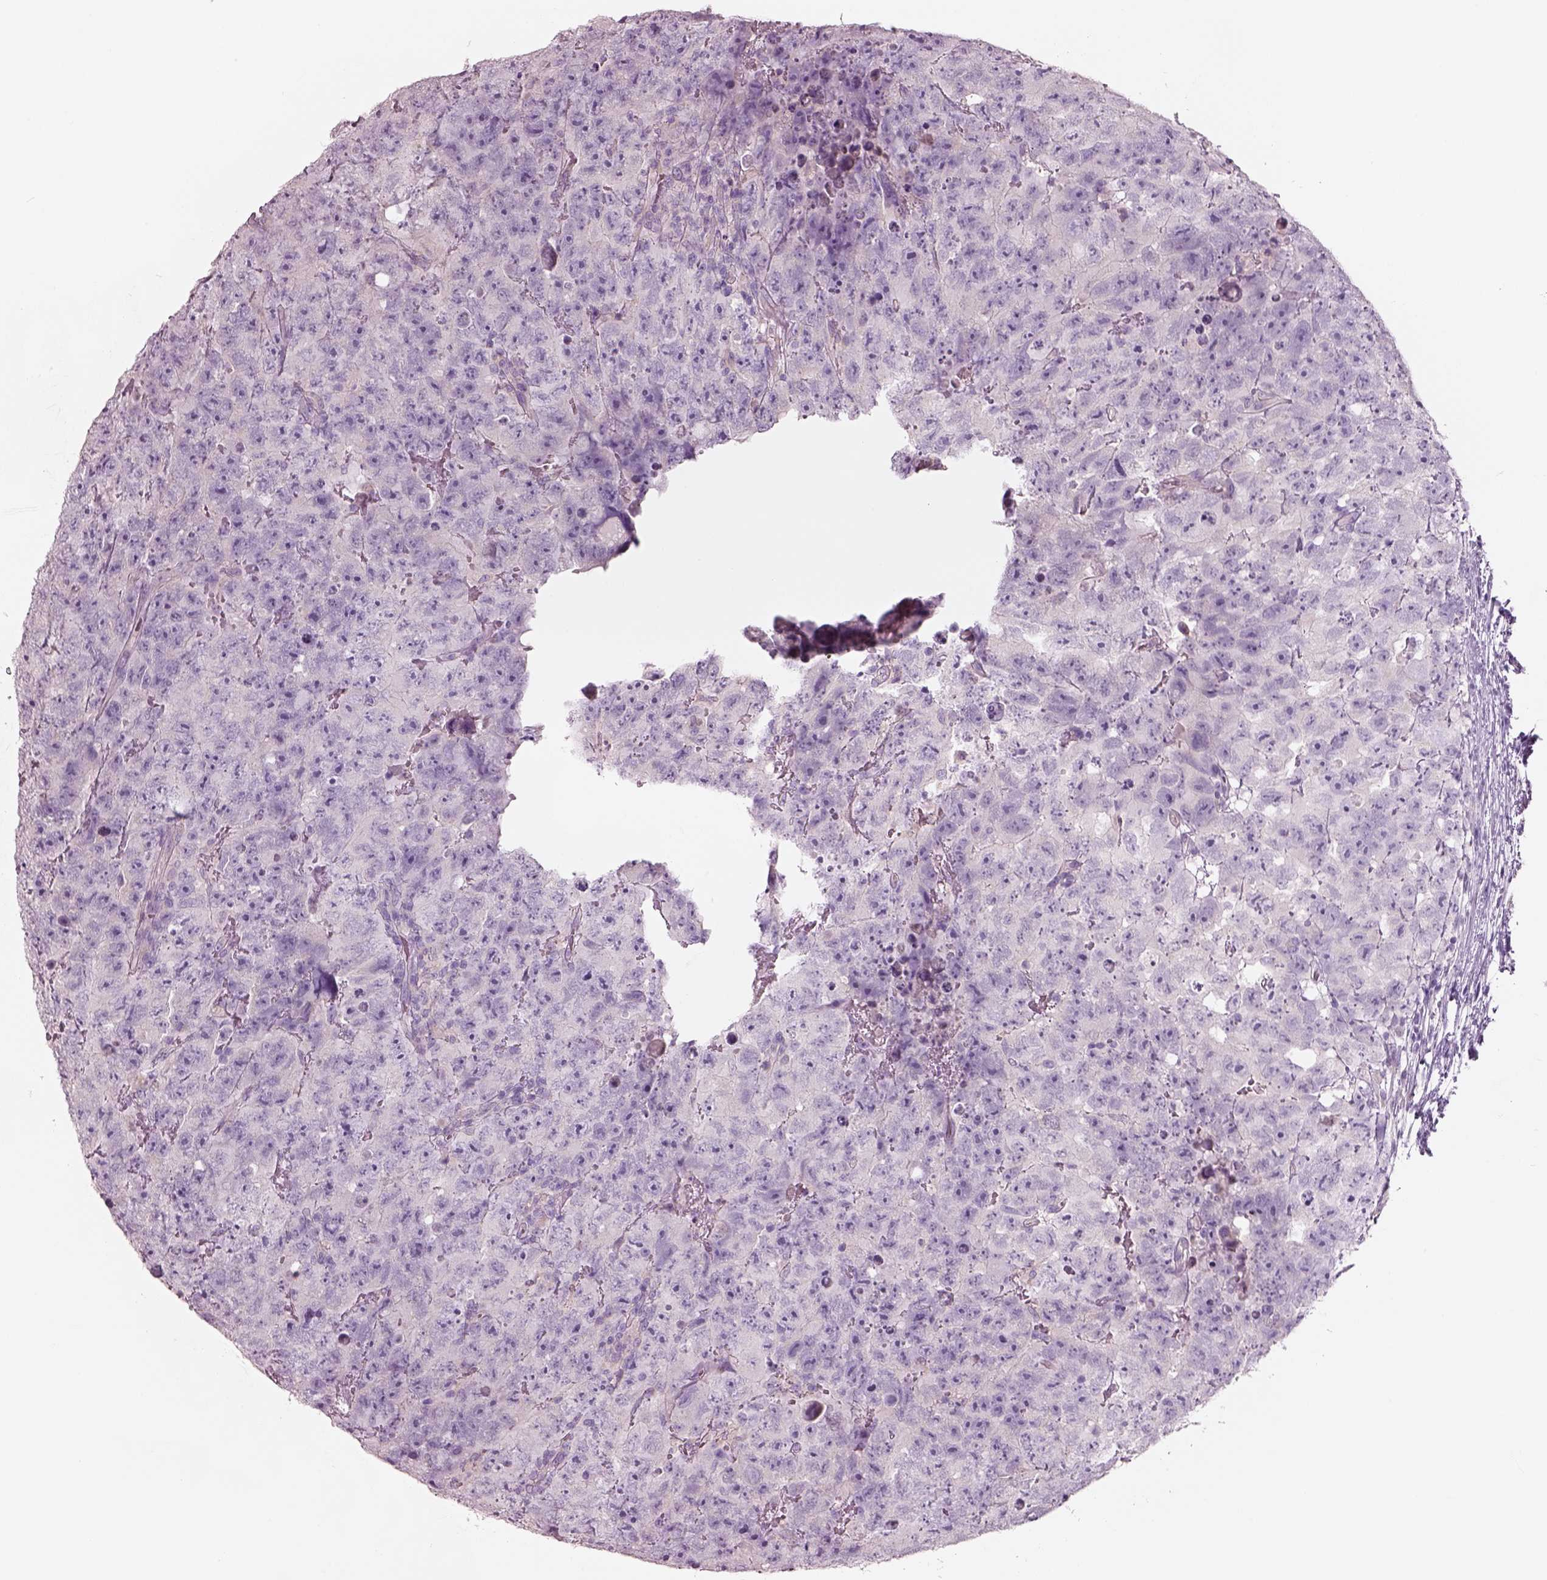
{"staining": {"intensity": "negative", "quantity": "none", "location": "none"}, "tissue": "testis cancer", "cell_type": "Tumor cells", "image_type": "cancer", "snomed": [{"axis": "morphology", "description": "Carcinoma, Embryonal, NOS"}, {"axis": "topography", "description": "Testis"}], "caption": "DAB immunohistochemical staining of testis cancer (embryonal carcinoma) exhibits no significant positivity in tumor cells.", "gene": "PNOC", "patient": {"sex": "male", "age": 24}}